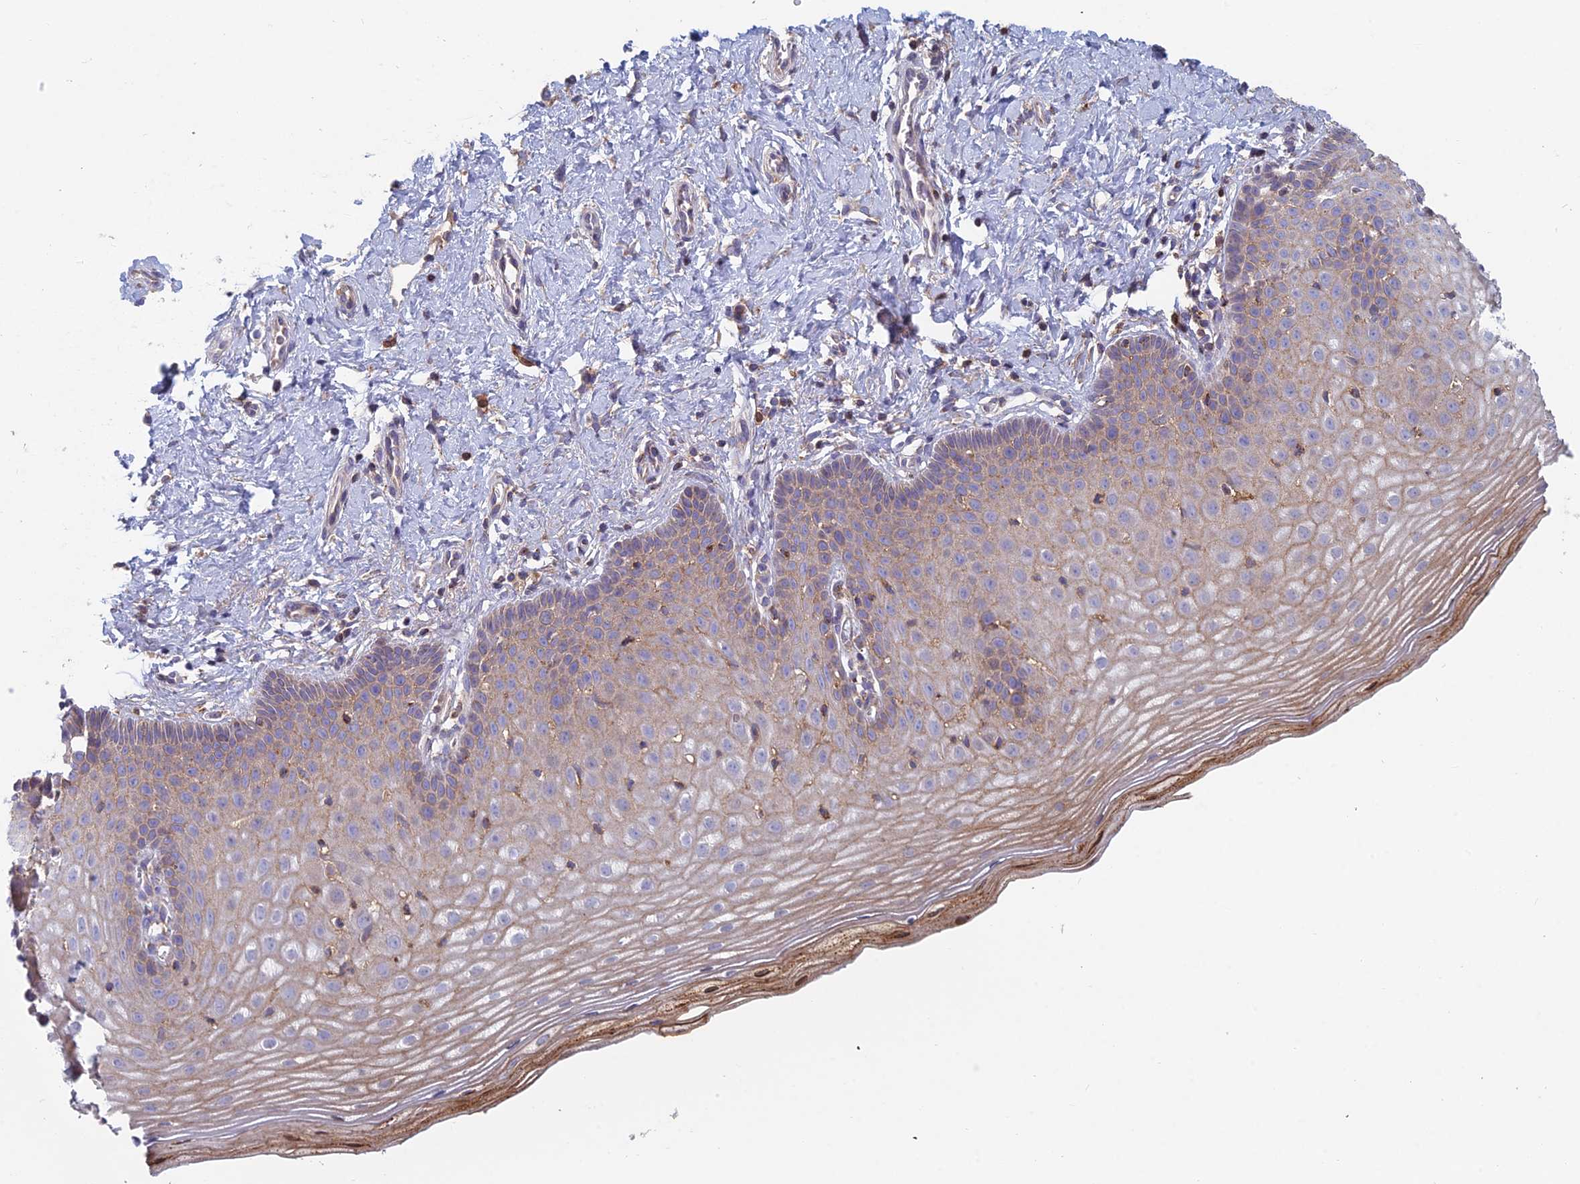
{"staining": {"intensity": "weak", "quantity": "<25%", "location": "cytoplasmic/membranous"}, "tissue": "cervix", "cell_type": "Glandular cells", "image_type": "normal", "snomed": [{"axis": "morphology", "description": "Normal tissue, NOS"}, {"axis": "topography", "description": "Cervix"}], "caption": "Protein analysis of normal cervix shows no significant staining in glandular cells. The staining was performed using DAB to visualize the protein expression in brown, while the nuclei were stained in blue with hematoxylin (Magnification: 20x).", "gene": "IFTAP", "patient": {"sex": "female", "age": 36}}